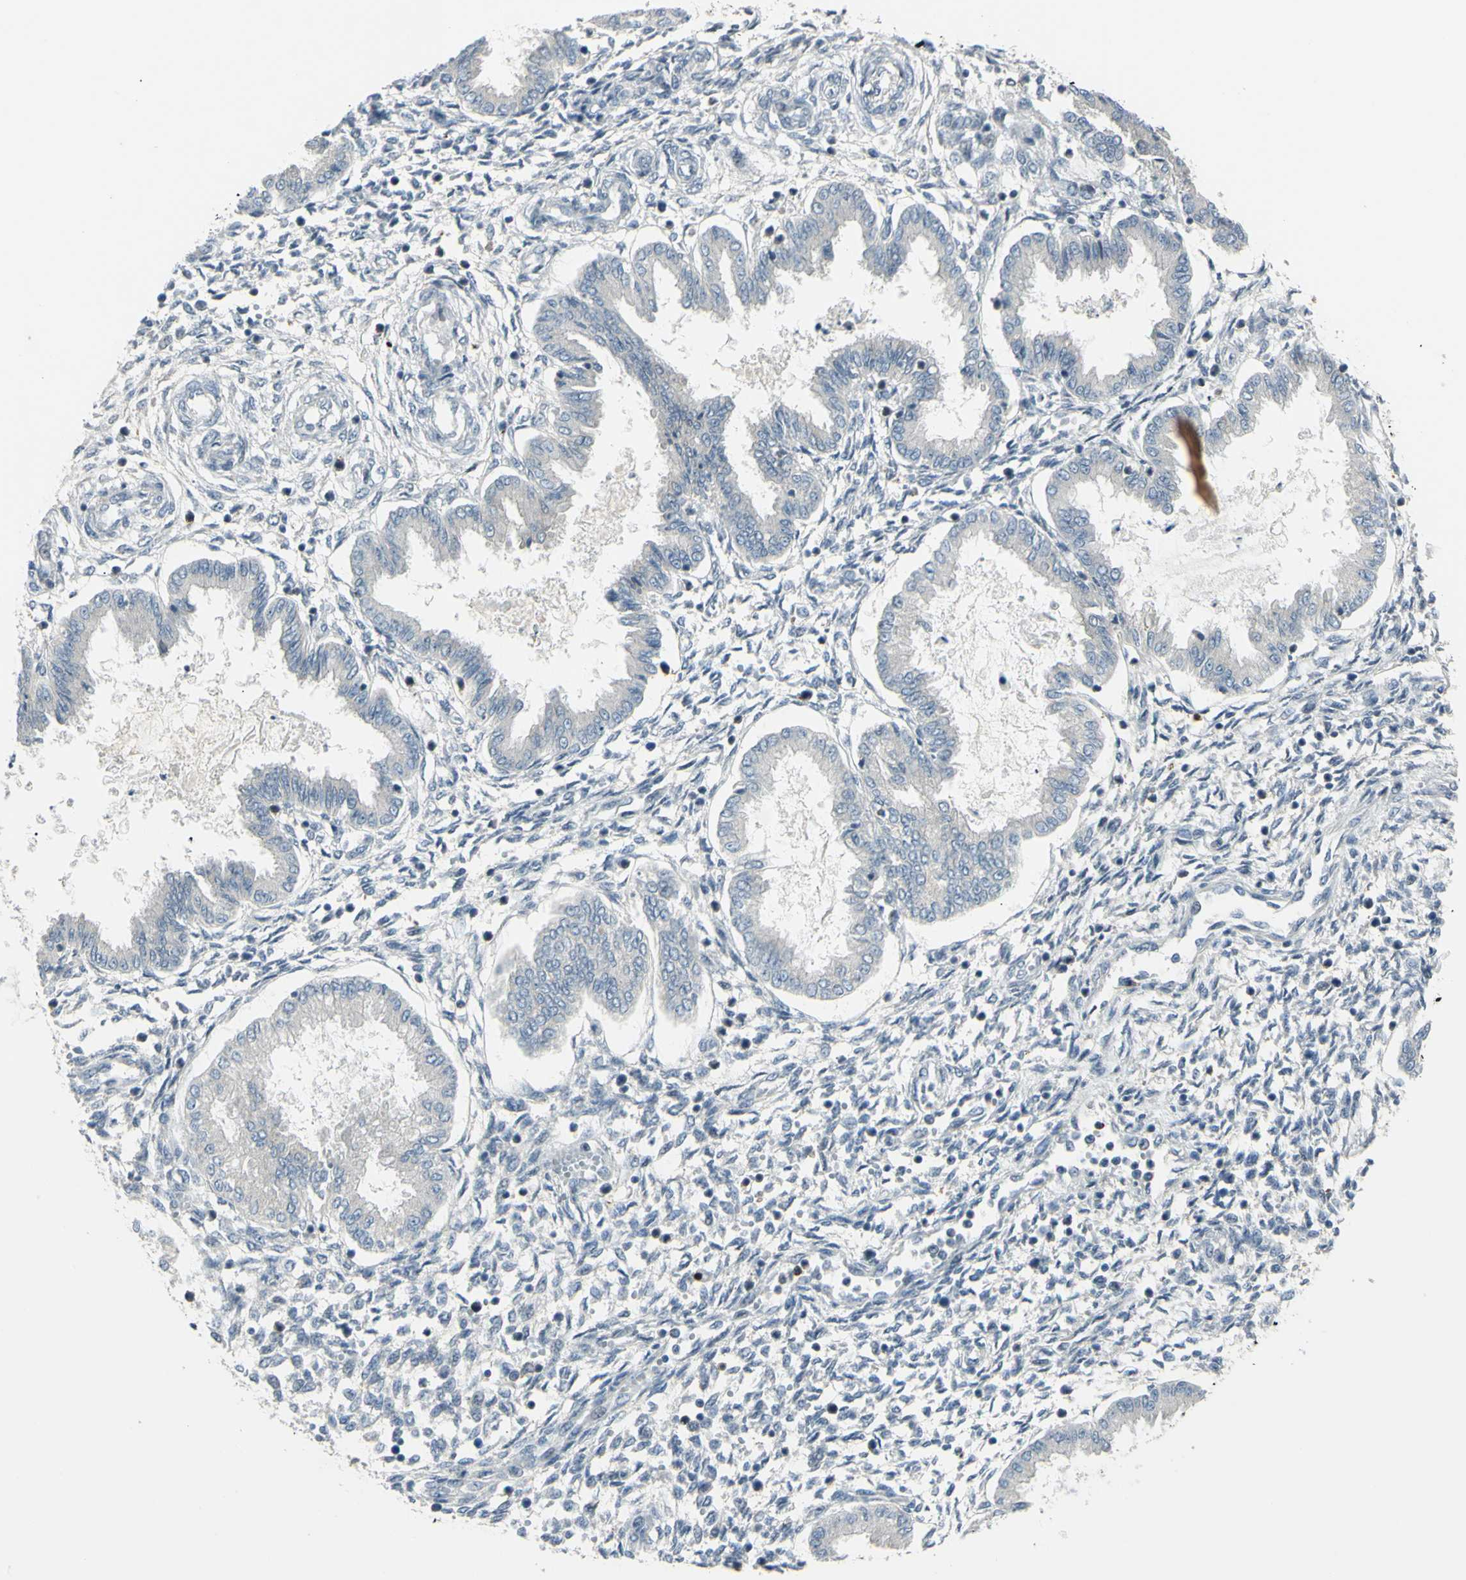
{"staining": {"intensity": "negative", "quantity": "none", "location": "none"}, "tissue": "endometrium", "cell_type": "Cells in endometrial stroma", "image_type": "normal", "snomed": [{"axis": "morphology", "description": "Normal tissue, NOS"}, {"axis": "topography", "description": "Endometrium"}], "caption": "Cells in endometrial stroma are negative for protein expression in benign human endometrium. (Brightfield microscopy of DAB (3,3'-diaminobenzidine) immunohistochemistry at high magnification).", "gene": "ETNK1", "patient": {"sex": "female", "age": 33}}